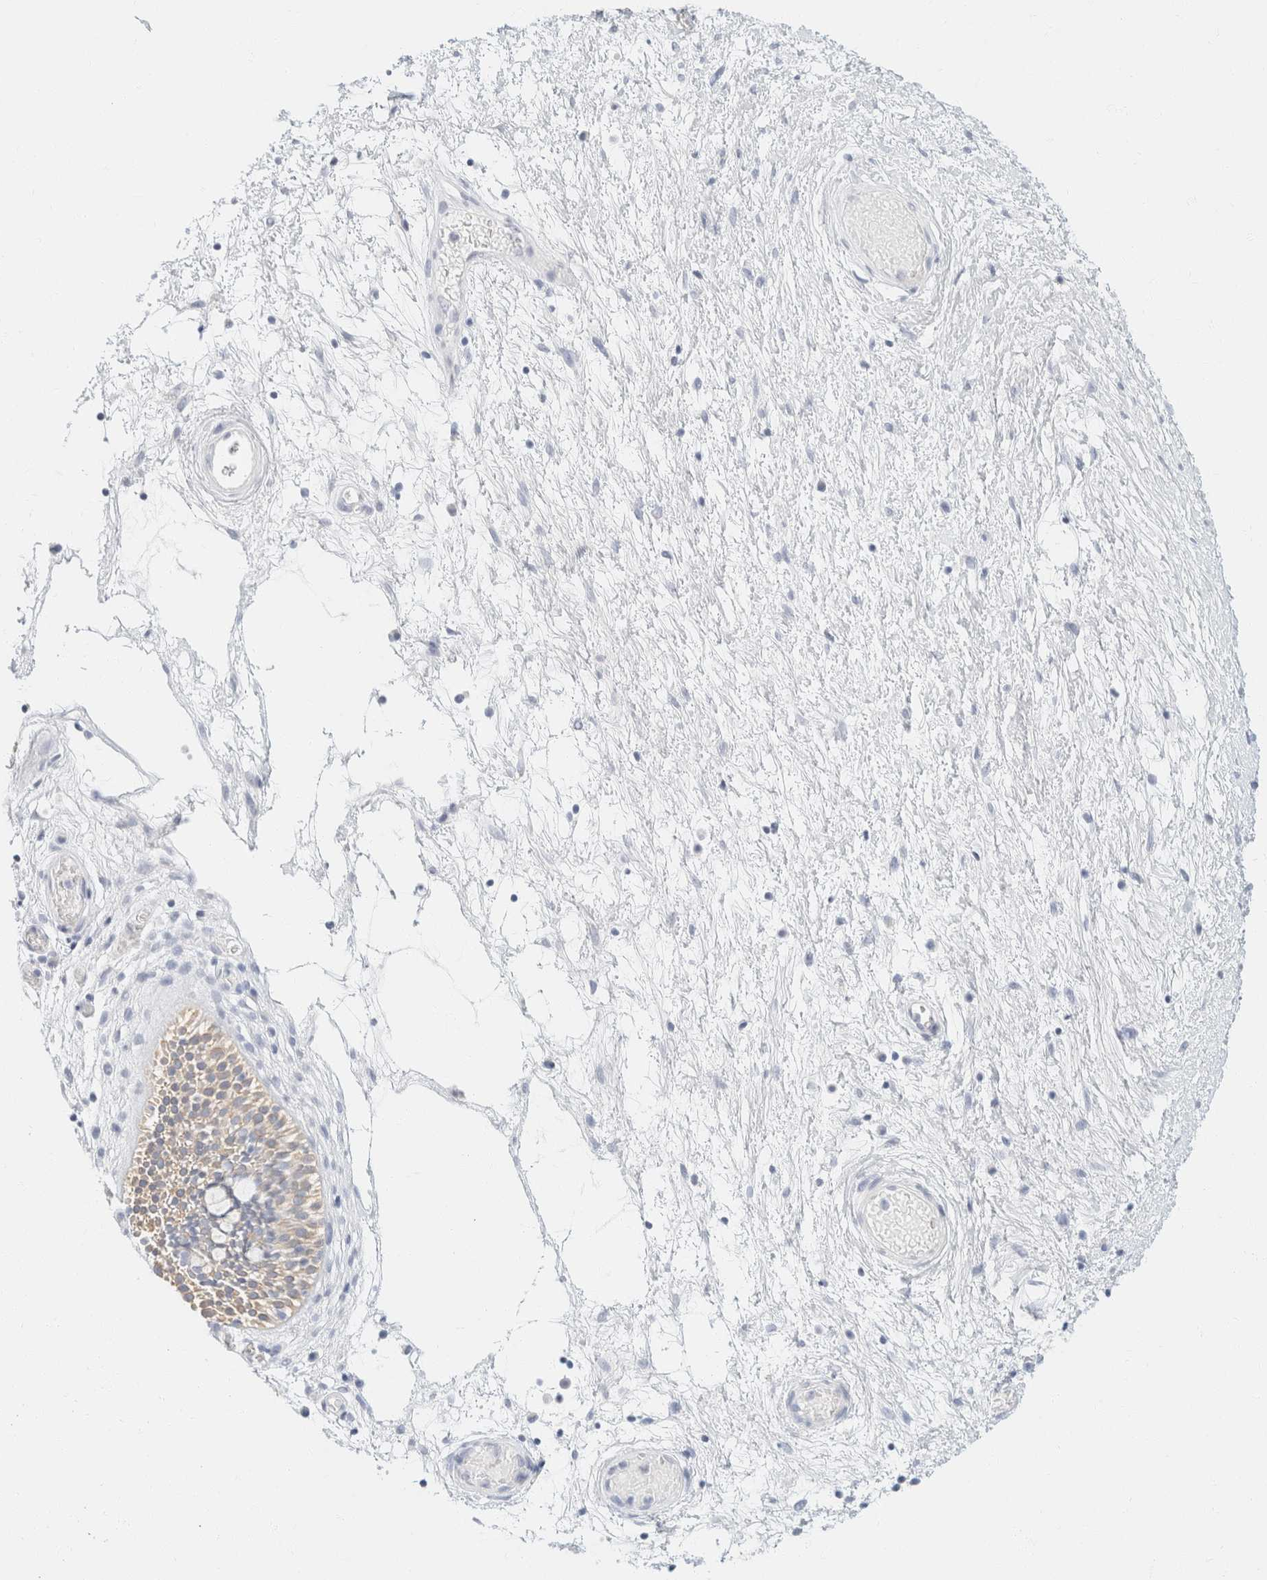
{"staining": {"intensity": "moderate", "quantity": ">75%", "location": "cytoplasmic/membranous"}, "tissue": "nasopharynx", "cell_type": "Respiratory epithelial cells", "image_type": "normal", "snomed": [{"axis": "morphology", "description": "Normal tissue, NOS"}, {"axis": "morphology", "description": "Inflammation, NOS"}, {"axis": "topography", "description": "Nasopharynx"}], "caption": "Benign nasopharynx was stained to show a protein in brown. There is medium levels of moderate cytoplasmic/membranous positivity in approximately >75% of respiratory epithelial cells.", "gene": "KRT20", "patient": {"sex": "male", "age": 48}}